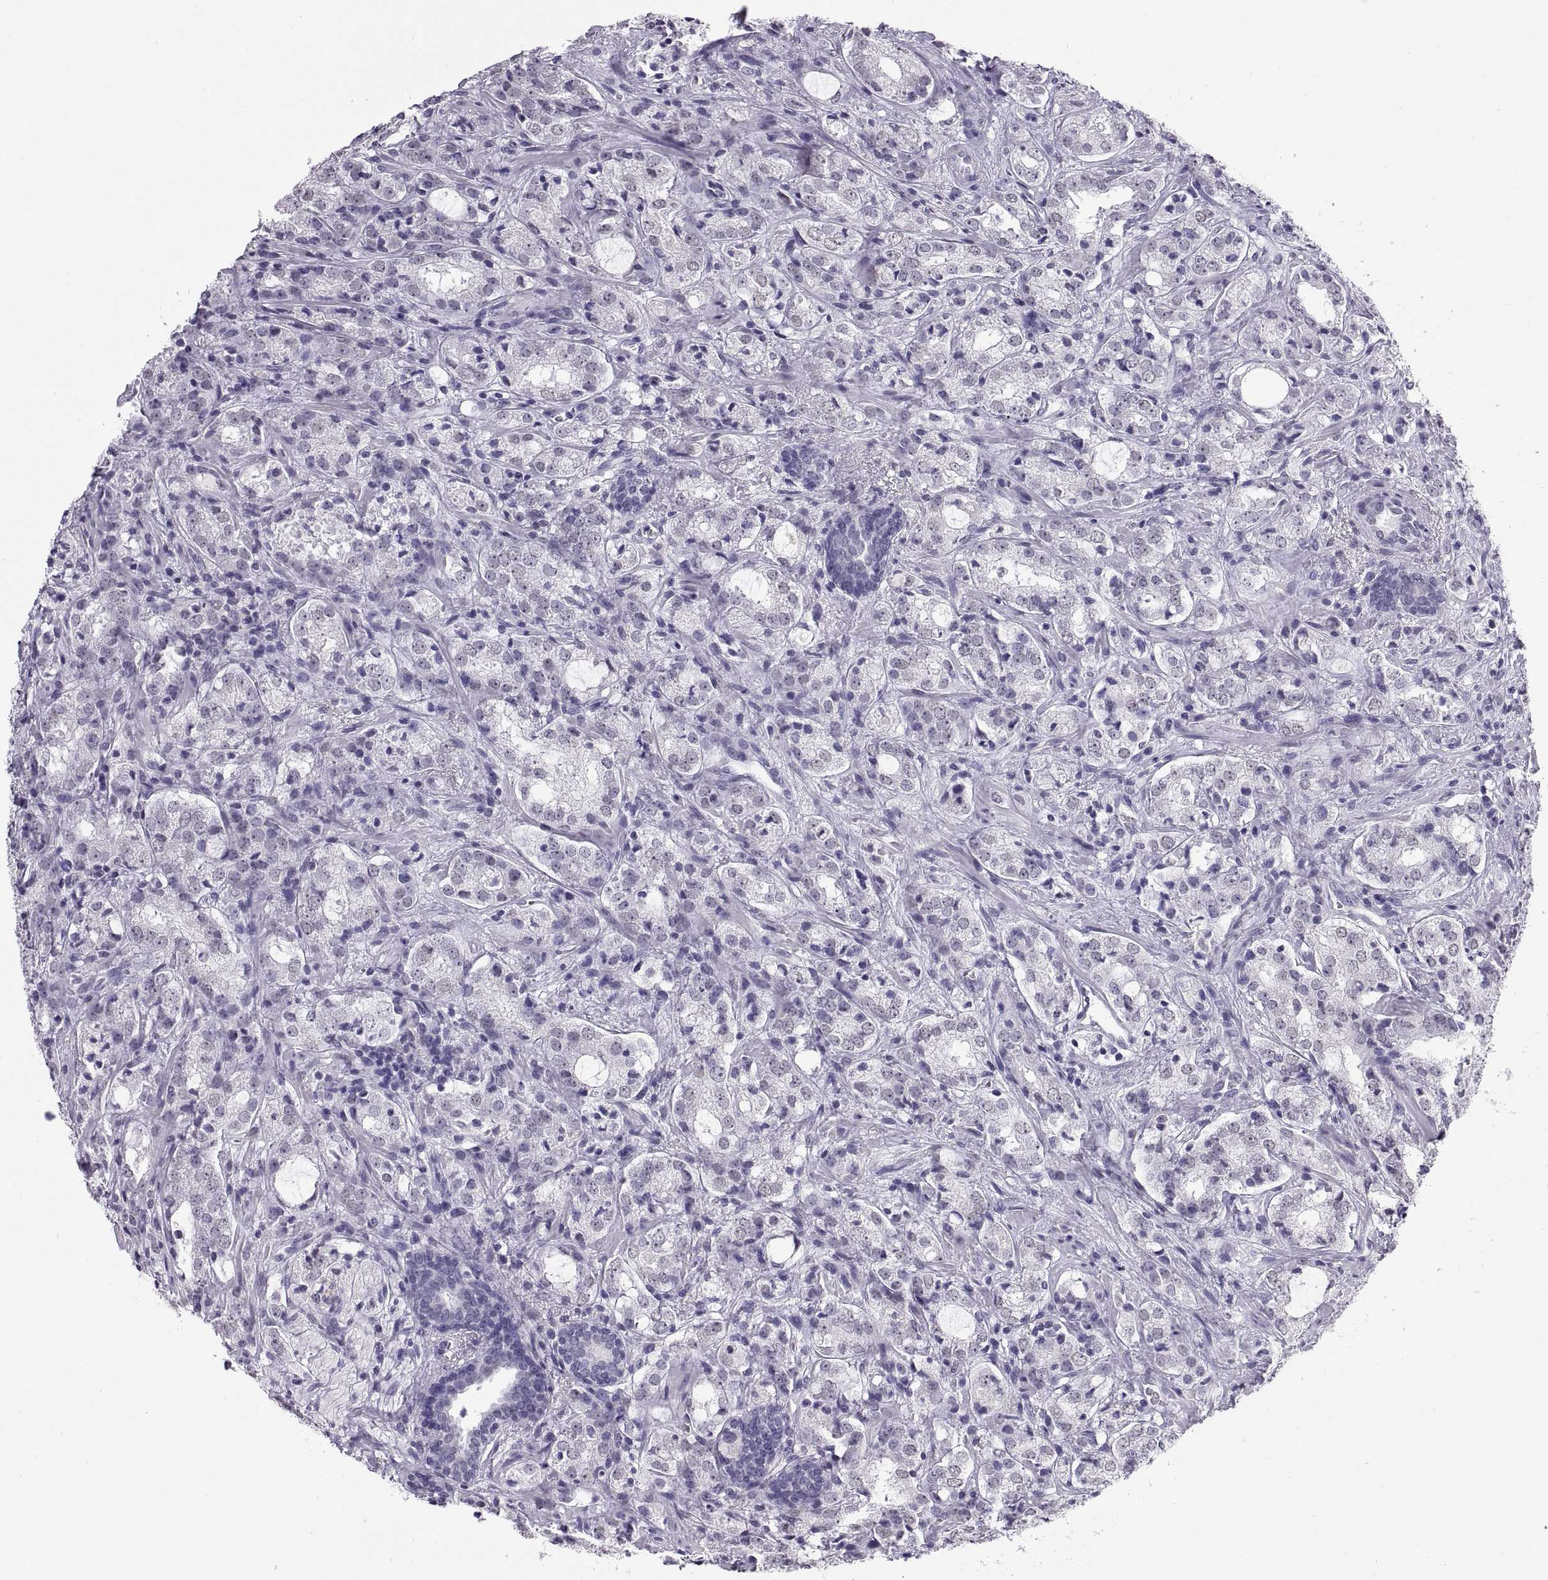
{"staining": {"intensity": "negative", "quantity": "none", "location": "none"}, "tissue": "prostate cancer", "cell_type": "Tumor cells", "image_type": "cancer", "snomed": [{"axis": "morphology", "description": "Adenocarcinoma, NOS"}, {"axis": "topography", "description": "Prostate"}], "caption": "IHC histopathology image of prostate cancer (adenocarcinoma) stained for a protein (brown), which demonstrates no staining in tumor cells.", "gene": "CARTPT", "patient": {"sex": "male", "age": 66}}